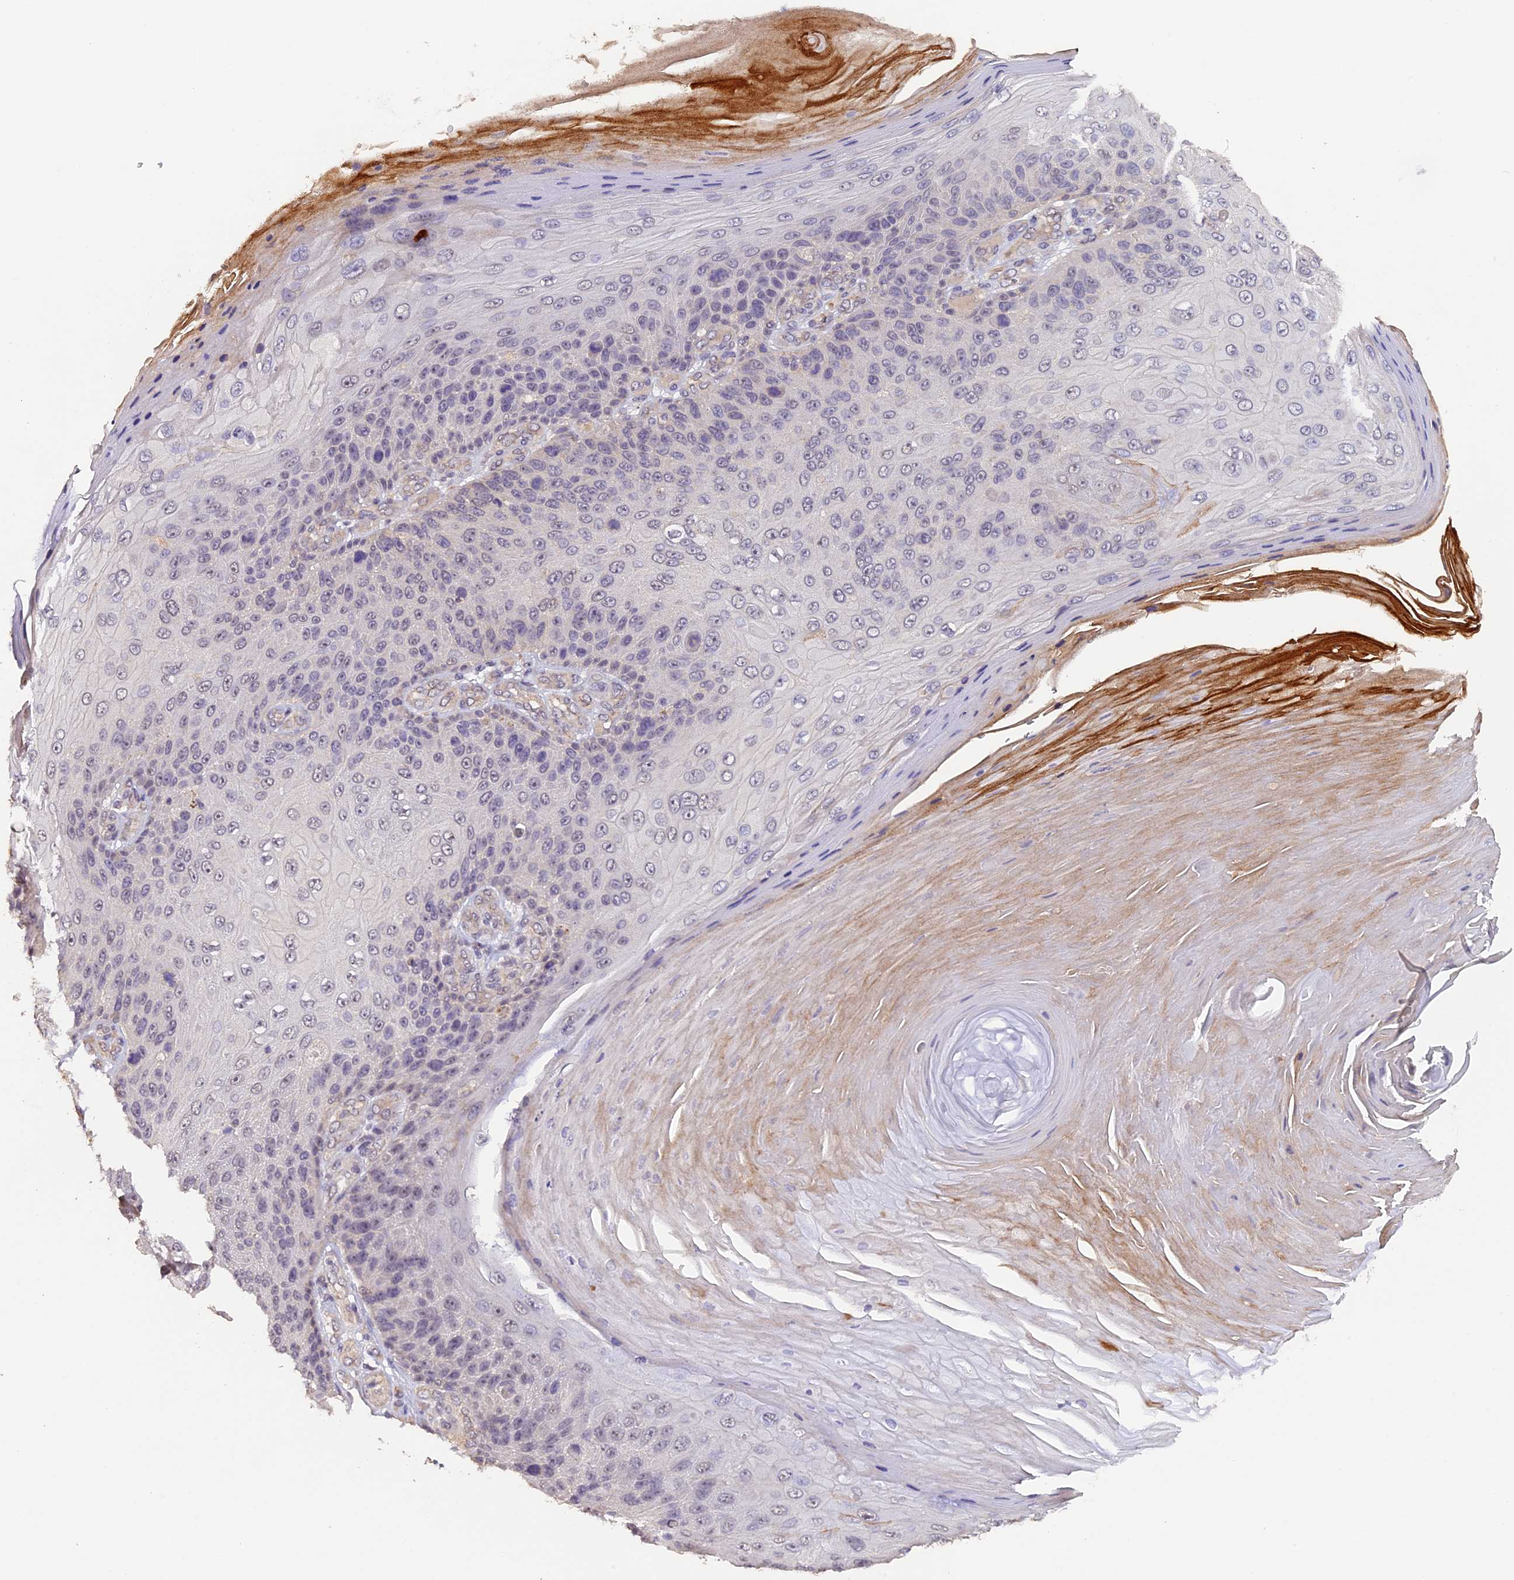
{"staining": {"intensity": "negative", "quantity": "none", "location": "none"}, "tissue": "skin cancer", "cell_type": "Tumor cells", "image_type": "cancer", "snomed": [{"axis": "morphology", "description": "Squamous cell carcinoma, NOS"}, {"axis": "topography", "description": "Skin"}], "caption": "Tumor cells are negative for brown protein staining in squamous cell carcinoma (skin).", "gene": "GNB5", "patient": {"sex": "female", "age": 88}}